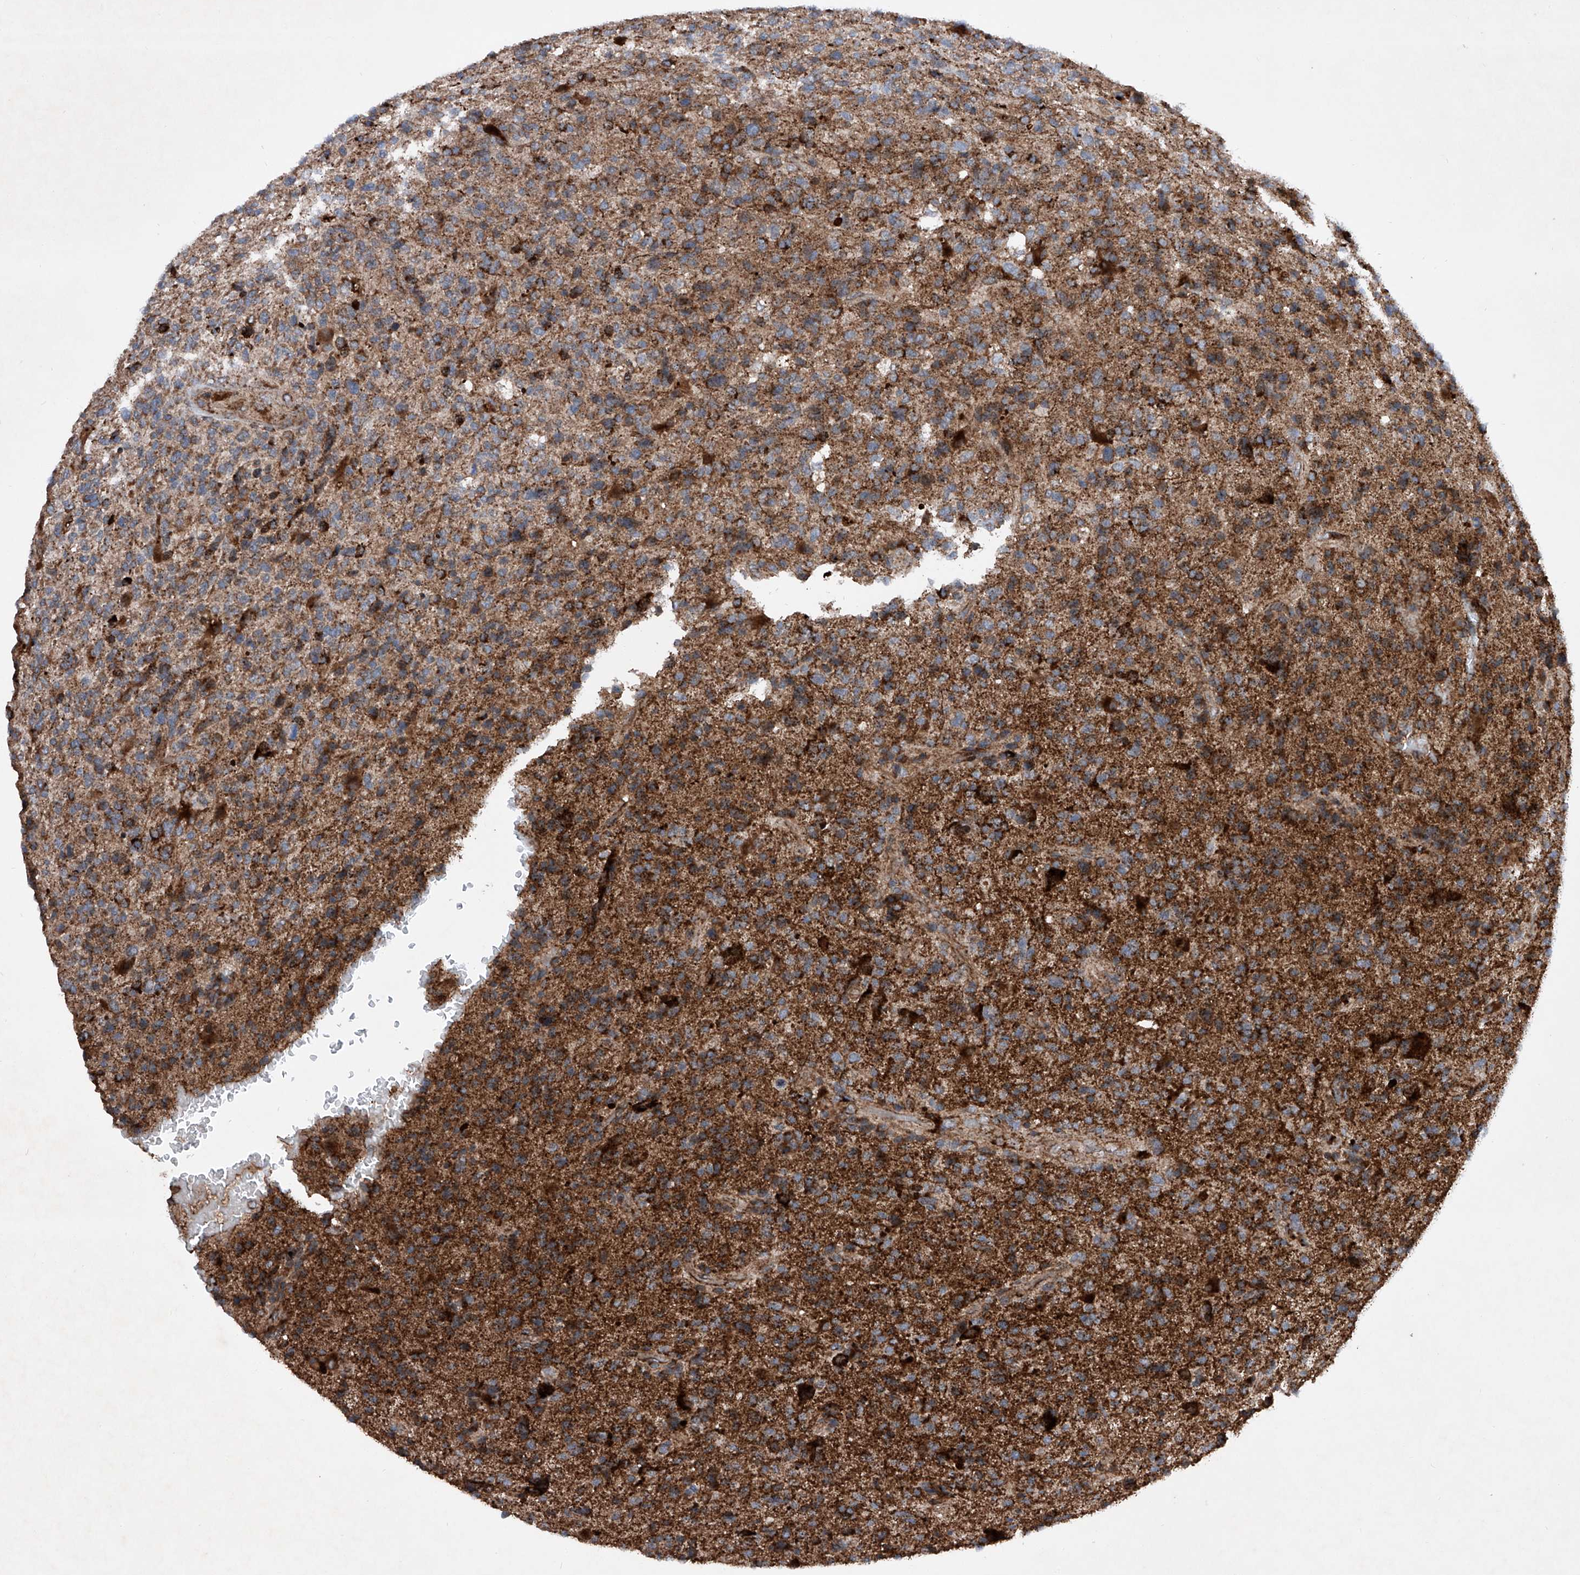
{"staining": {"intensity": "moderate", "quantity": ">75%", "location": "cytoplasmic/membranous"}, "tissue": "glioma", "cell_type": "Tumor cells", "image_type": "cancer", "snomed": [{"axis": "morphology", "description": "Glioma, malignant, High grade"}, {"axis": "topography", "description": "Brain"}], "caption": "DAB (3,3'-diaminobenzidine) immunohistochemical staining of human malignant glioma (high-grade) reveals moderate cytoplasmic/membranous protein expression in approximately >75% of tumor cells.", "gene": "DAD1", "patient": {"sex": "male", "age": 72}}